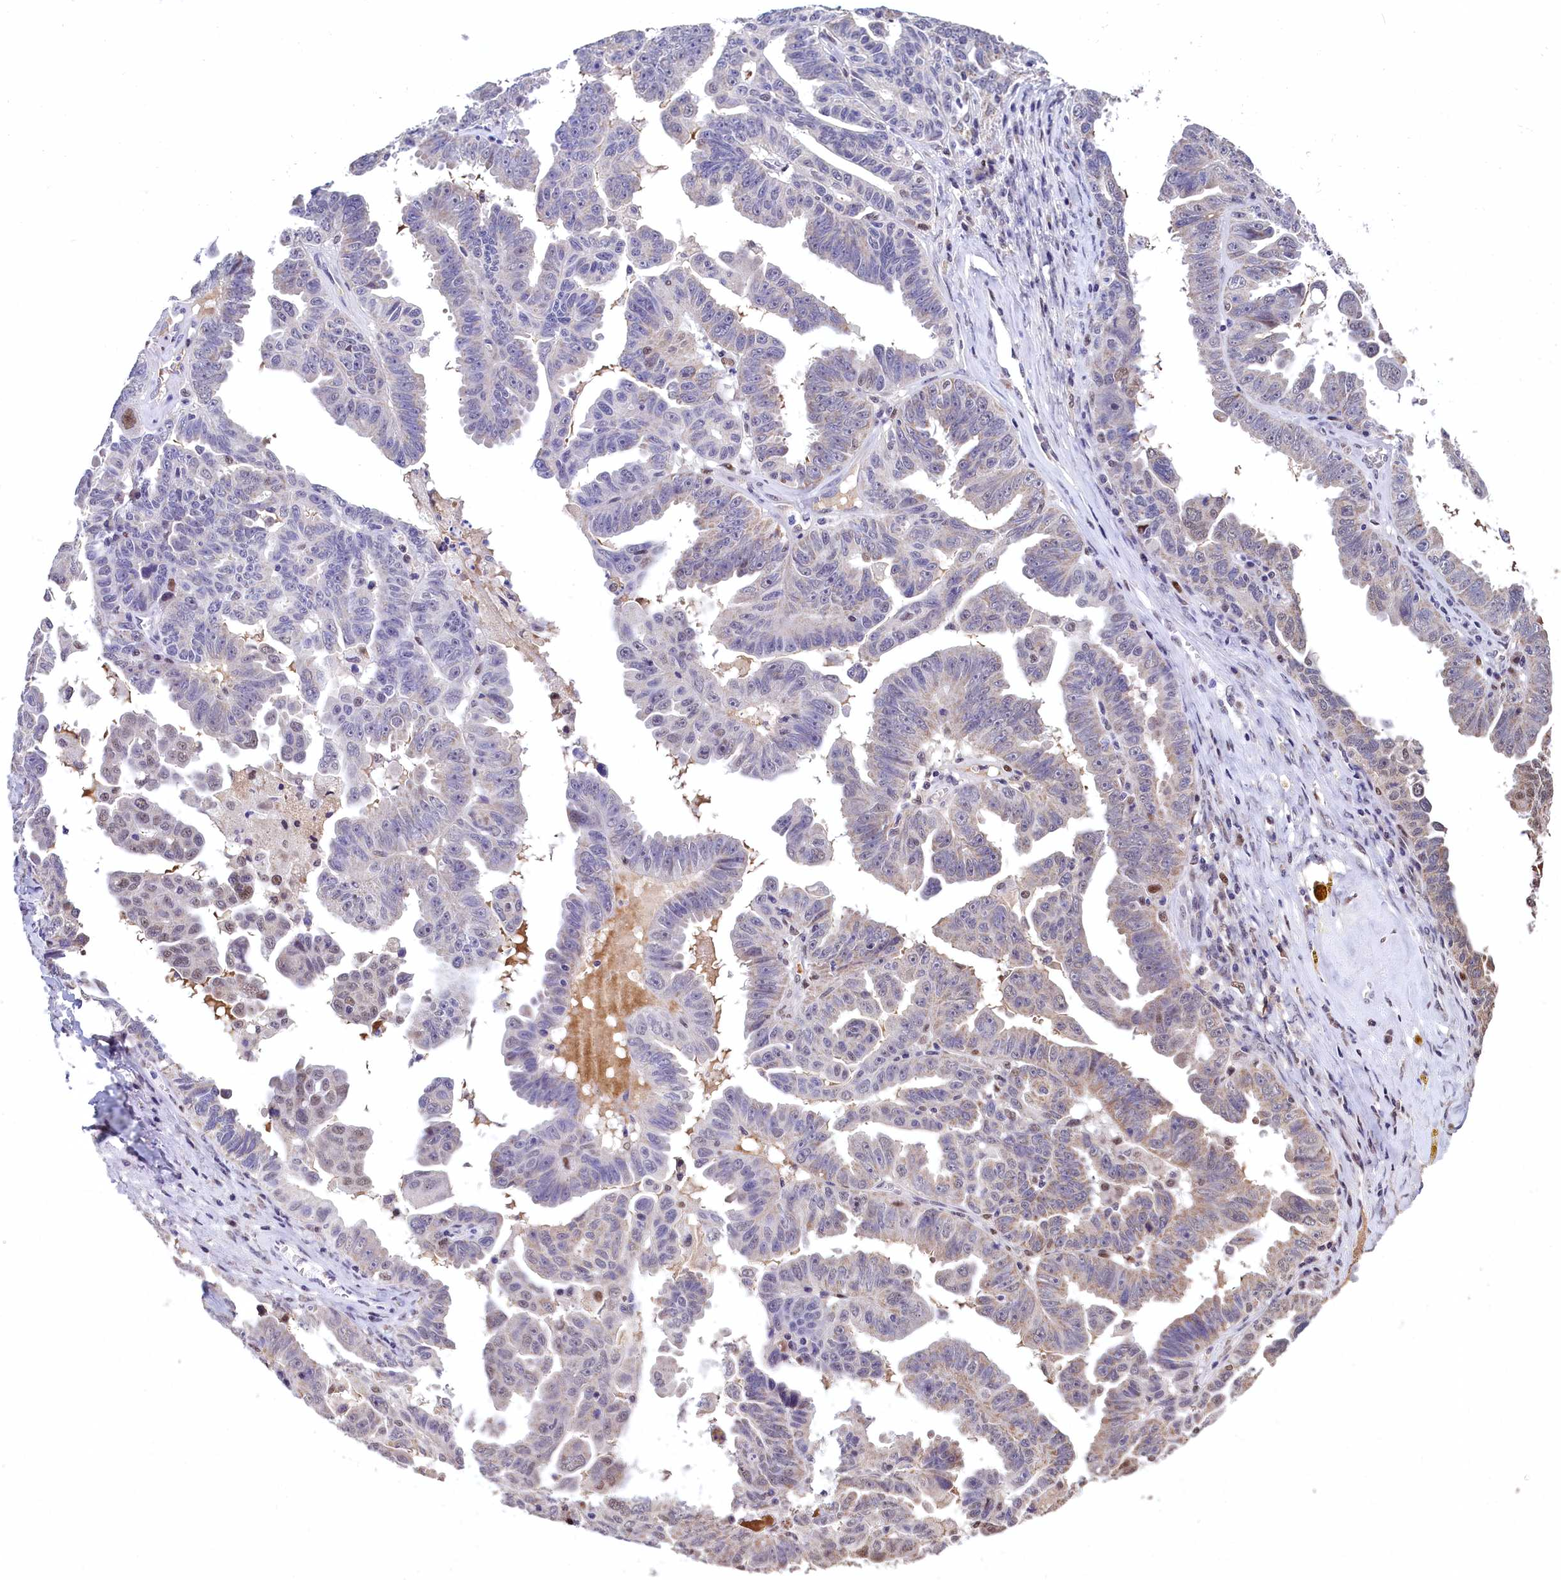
{"staining": {"intensity": "weak", "quantity": "<25%", "location": "nuclear"}, "tissue": "ovarian cancer", "cell_type": "Tumor cells", "image_type": "cancer", "snomed": [{"axis": "morphology", "description": "Carcinoma, endometroid"}, {"axis": "topography", "description": "Ovary"}], "caption": "Immunohistochemistry of ovarian cancer (endometroid carcinoma) reveals no positivity in tumor cells.", "gene": "HECTD4", "patient": {"sex": "female", "age": 62}}